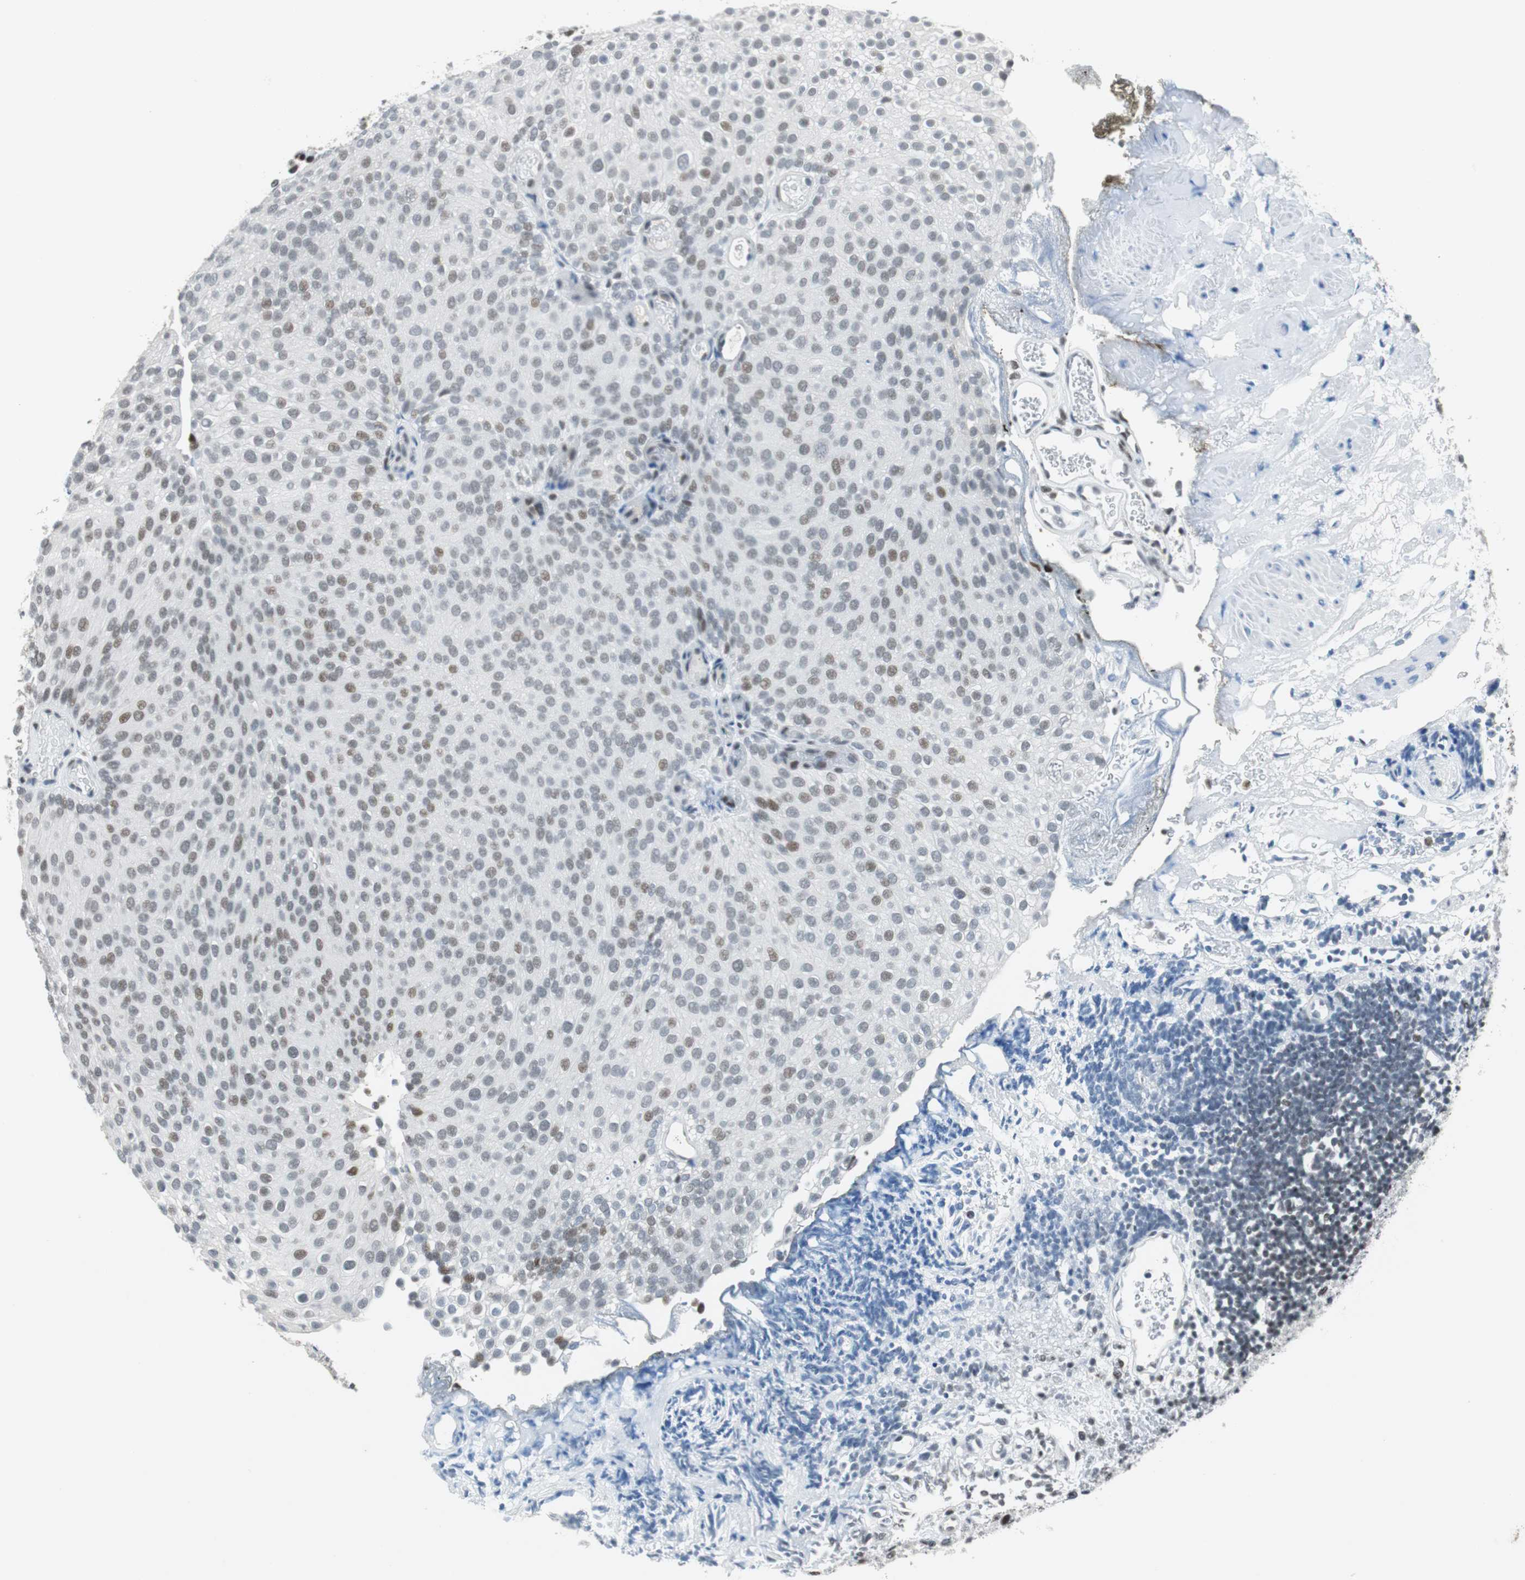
{"staining": {"intensity": "weak", "quantity": "<25%", "location": "nuclear"}, "tissue": "urothelial cancer", "cell_type": "Tumor cells", "image_type": "cancer", "snomed": [{"axis": "morphology", "description": "Urothelial carcinoma, Low grade"}, {"axis": "topography", "description": "Urinary bladder"}], "caption": "Immunohistochemistry (IHC) of urothelial carcinoma (low-grade) demonstrates no expression in tumor cells.", "gene": "HDAC3", "patient": {"sex": "male", "age": 78}}